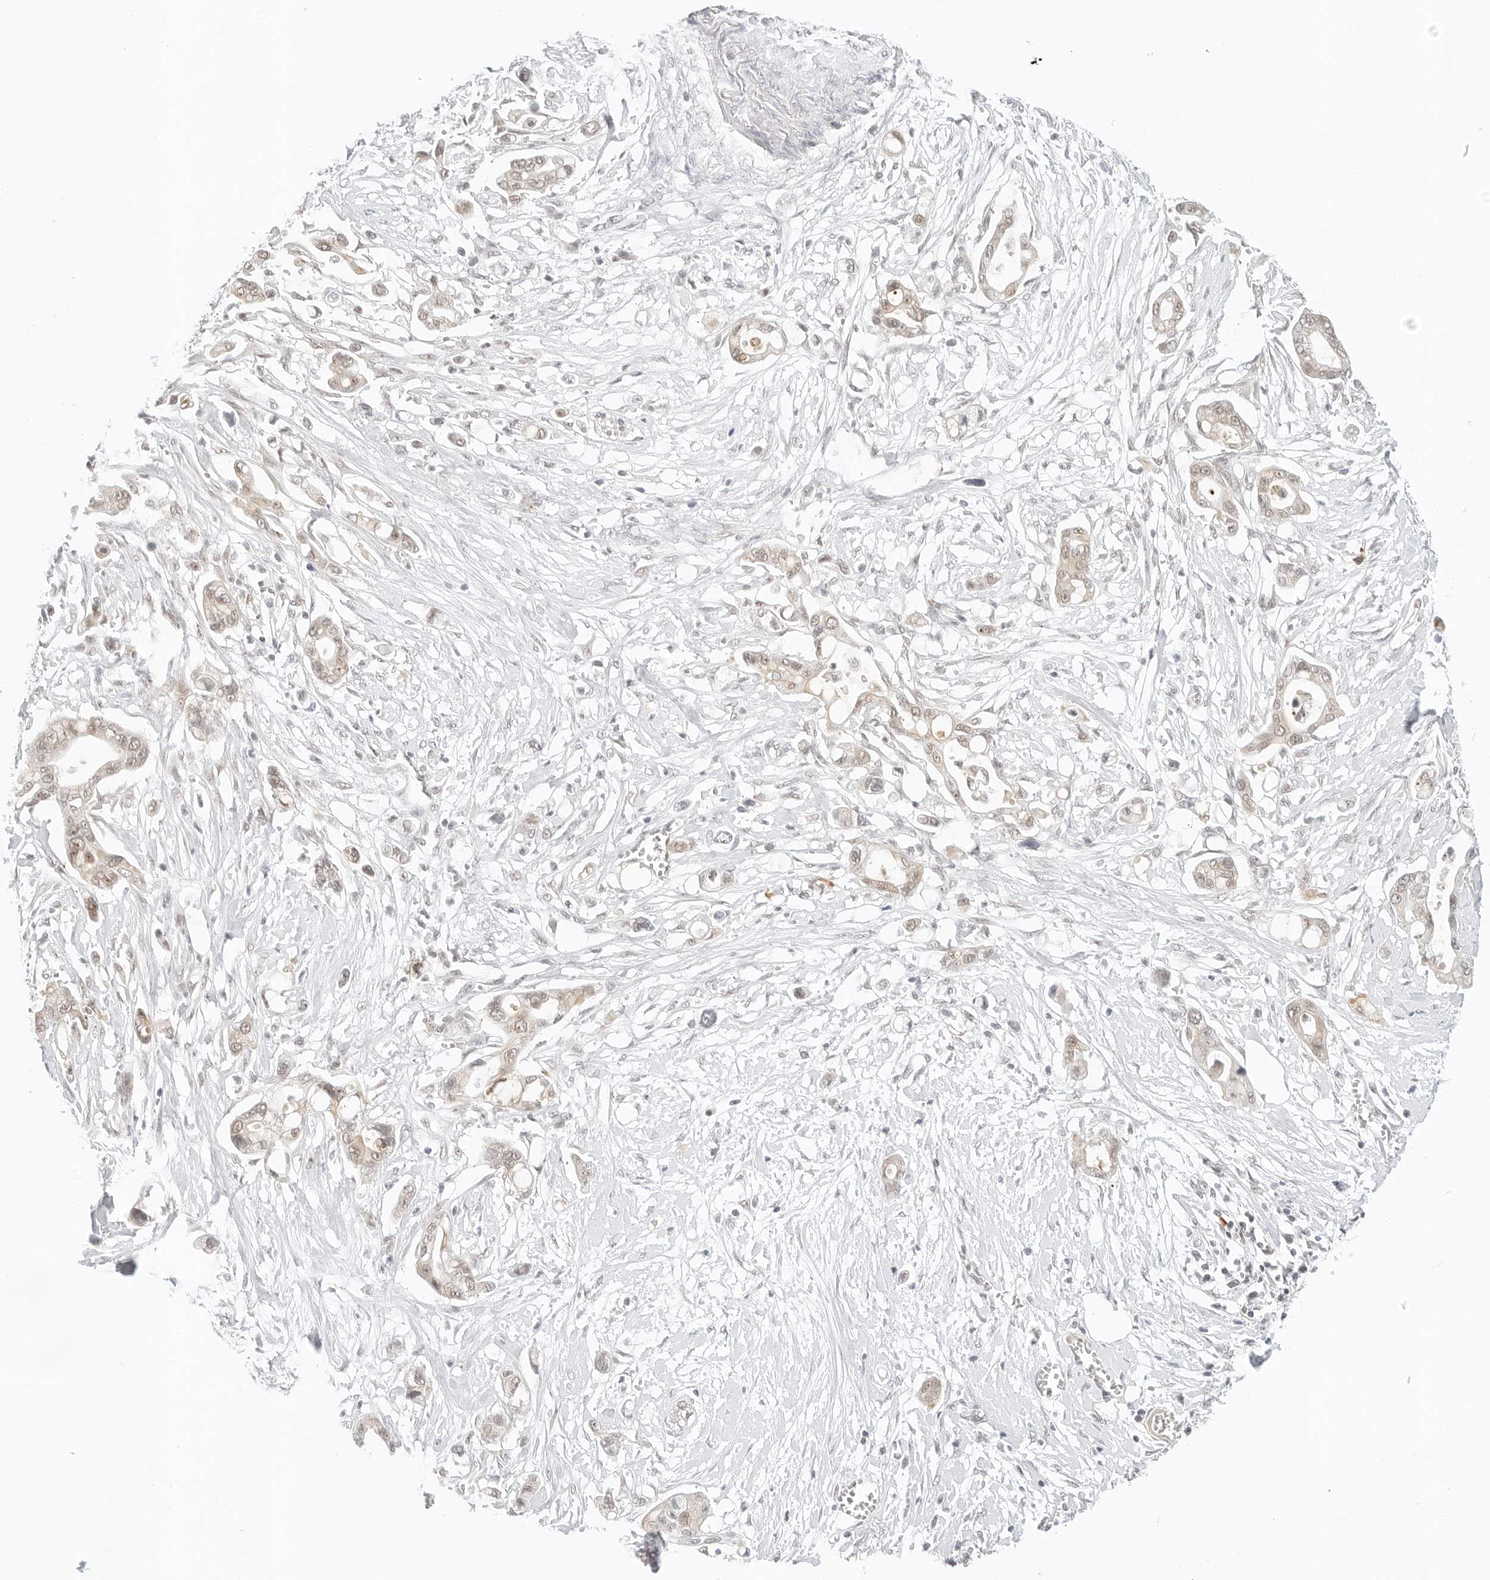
{"staining": {"intensity": "weak", "quantity": "25%-75%", "location": "cytoplasmic/membranous,nuclear"}, "tissue": "pancreatic cancer", "cell_type": "Tumor cells", "image_type": "cancer", "snomed": [{"axis": "morphology", "description": "Adenocarcinoma, NOS"}, {"axis": "topography", "description": "Pancreas"}], "caption": "Protein staining exhibits weak cytoplasmic/membranous and nuclear positivity in about 25%-75% of tumor cells in pancreatic cancer. (Brightfield microscopy of DAB IHC at high magnification).", "gene": "NEO1", "patient": {"sex": "male", "age": 68}}